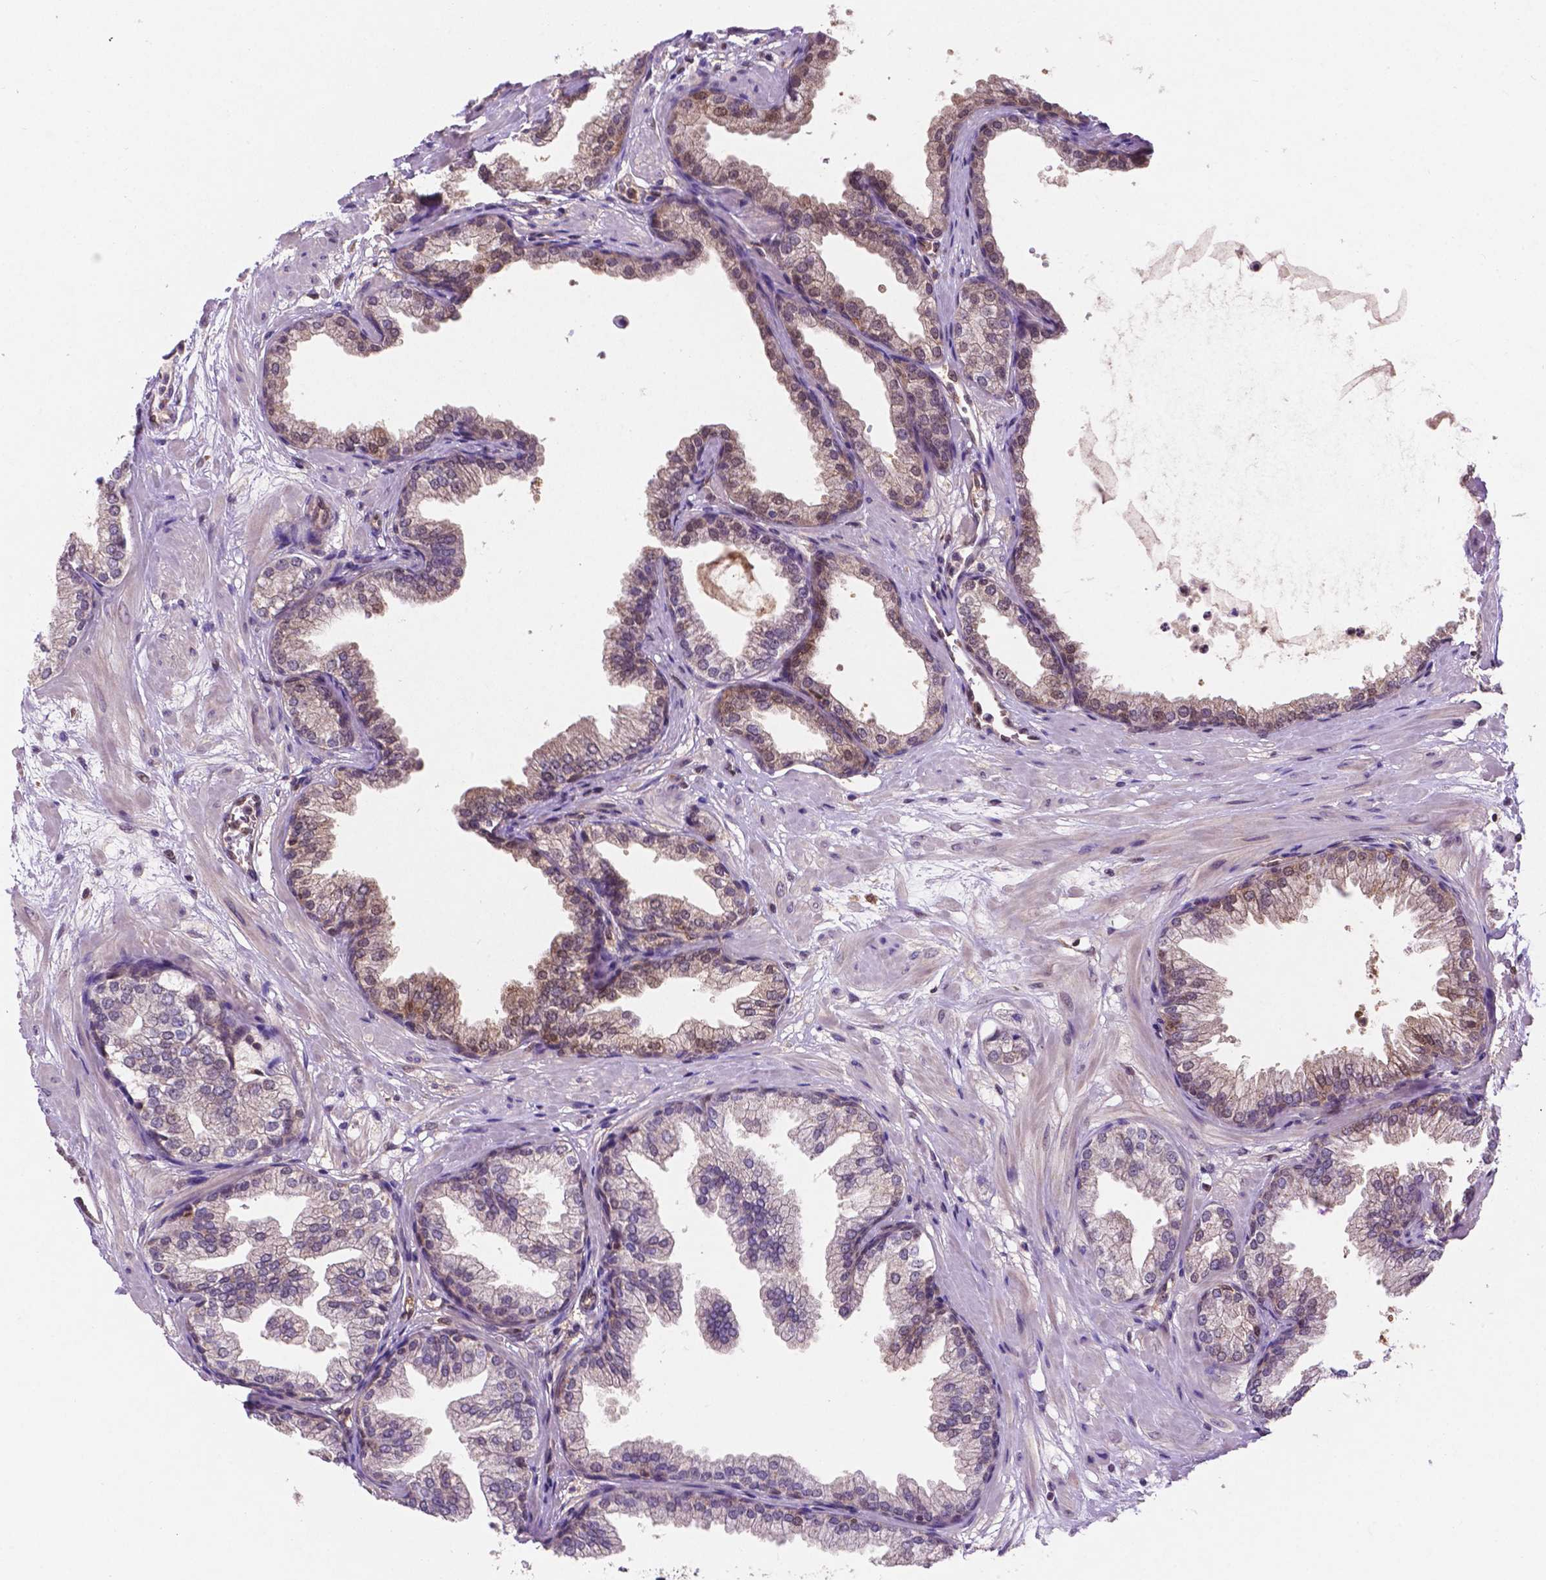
{"staining": {"intensity": "moderate", "quantity": "25%-75%", "location": "cytoplasmic/membranous,nuclear"}, "tissue": "prostate", "cell_type": "Glandular cells", "image_type": "normal", "snomed": [{"axis": "morphology", "description": "Normal tissue, NOS"}, {"axis": "topography", "description": "Prostate"}], "caption": "An IHC histopathology image of unremarkable tissue is shown. Protein staining in brown labels moderate cytoplasmic/membranous,nuclear positivity in prostate within glandular cells. The staining was performed using DAB (3,3'-diaminobenzidine) to visualize the protein expression in brown, while the nuclei were stained in blue with hematoxylin (Magnification: 20x).", "gene": "UBE2L6", "patient": {"sex": "male", "age": 37}}